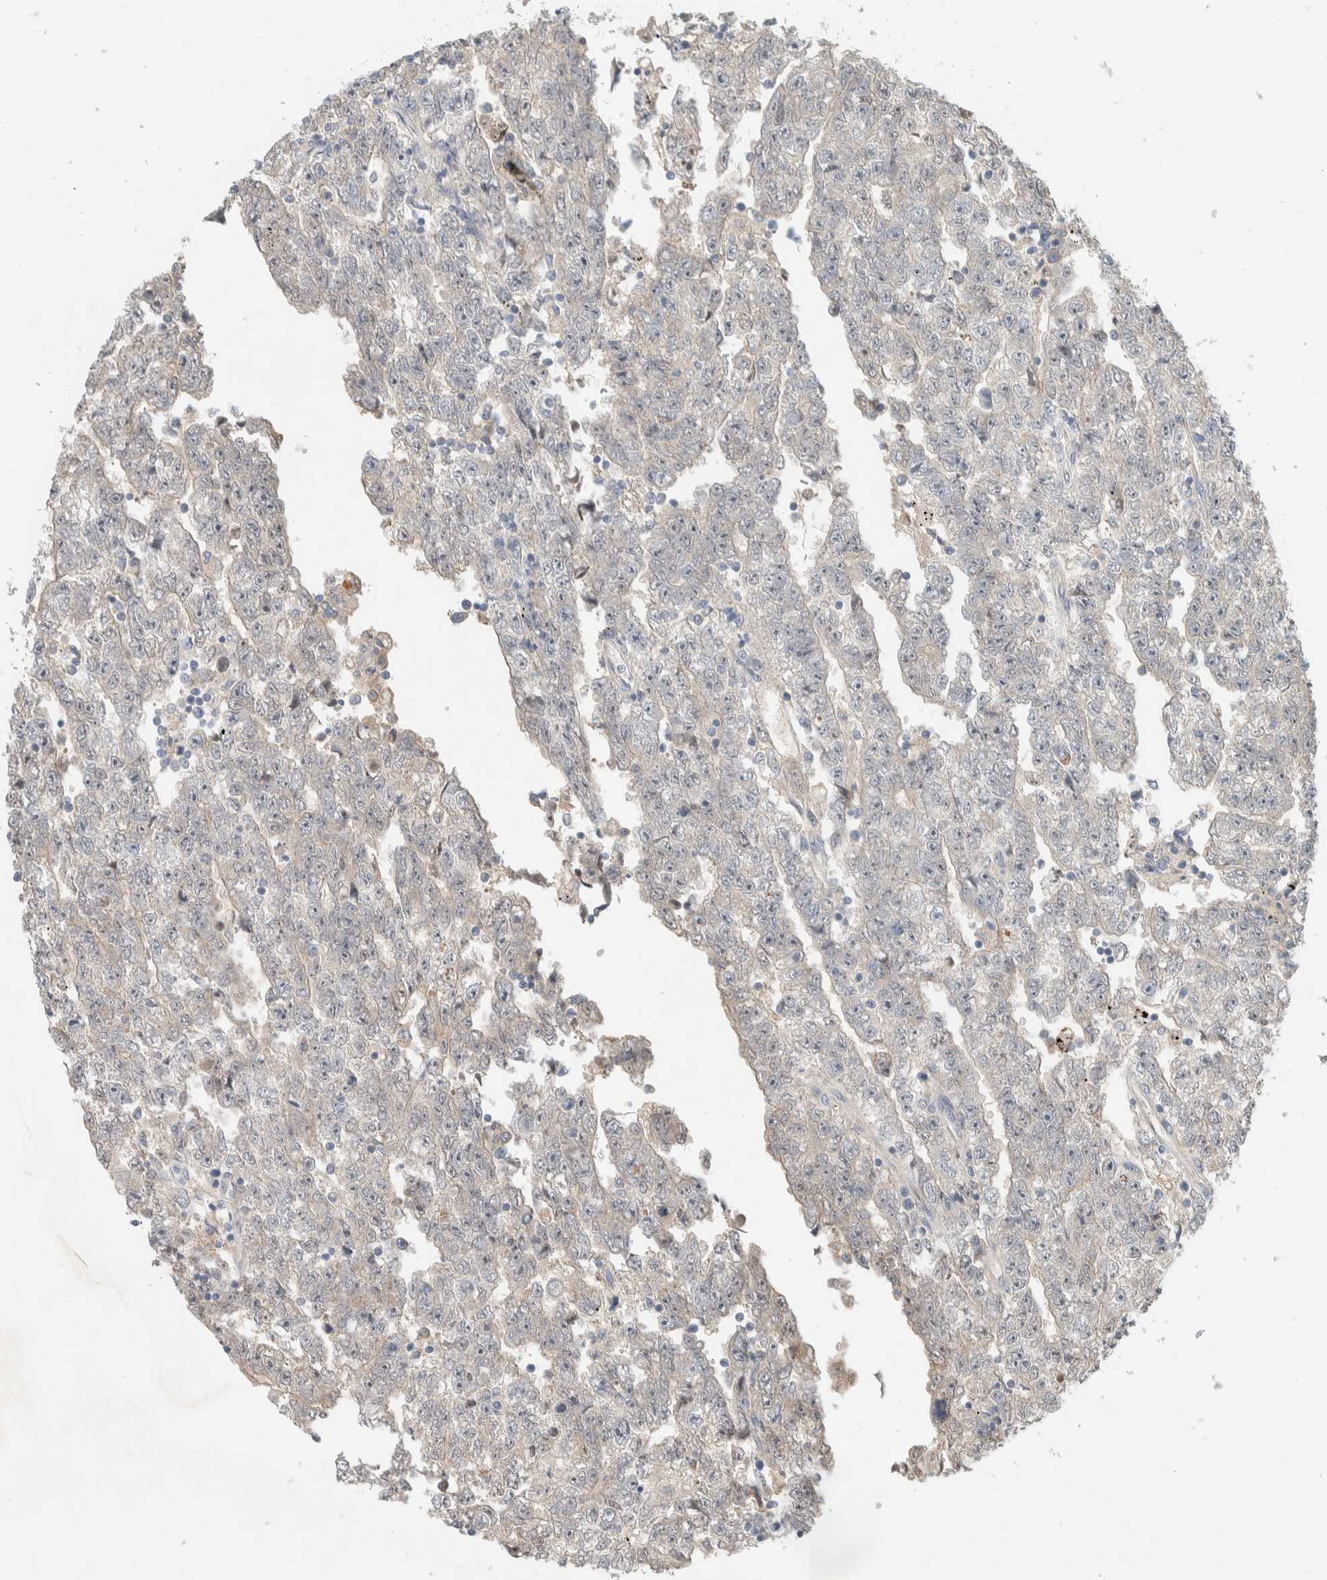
{"staining": {"intensity": "negative", "quantity": "none", "location": "none"}, "tissue": "testis cancer", "cell_type": "Tumor cells", "image_type": "cancer", "snomed": [{"axis": "morphology", "description": "Carcinoma, Embryonal, NOS"}, {"axis": "topography", "description": "Testis"}], "caption": "An IHC micrograph of testis cancer is shown. There is no staining in tumor cells of testis cancer. The staining is performed using DAB brown chromogen with nuclei counter-stained in using hematoxylin.", "gene": "DEPTOR", "patient": {"sex": "male", "age": 25}}